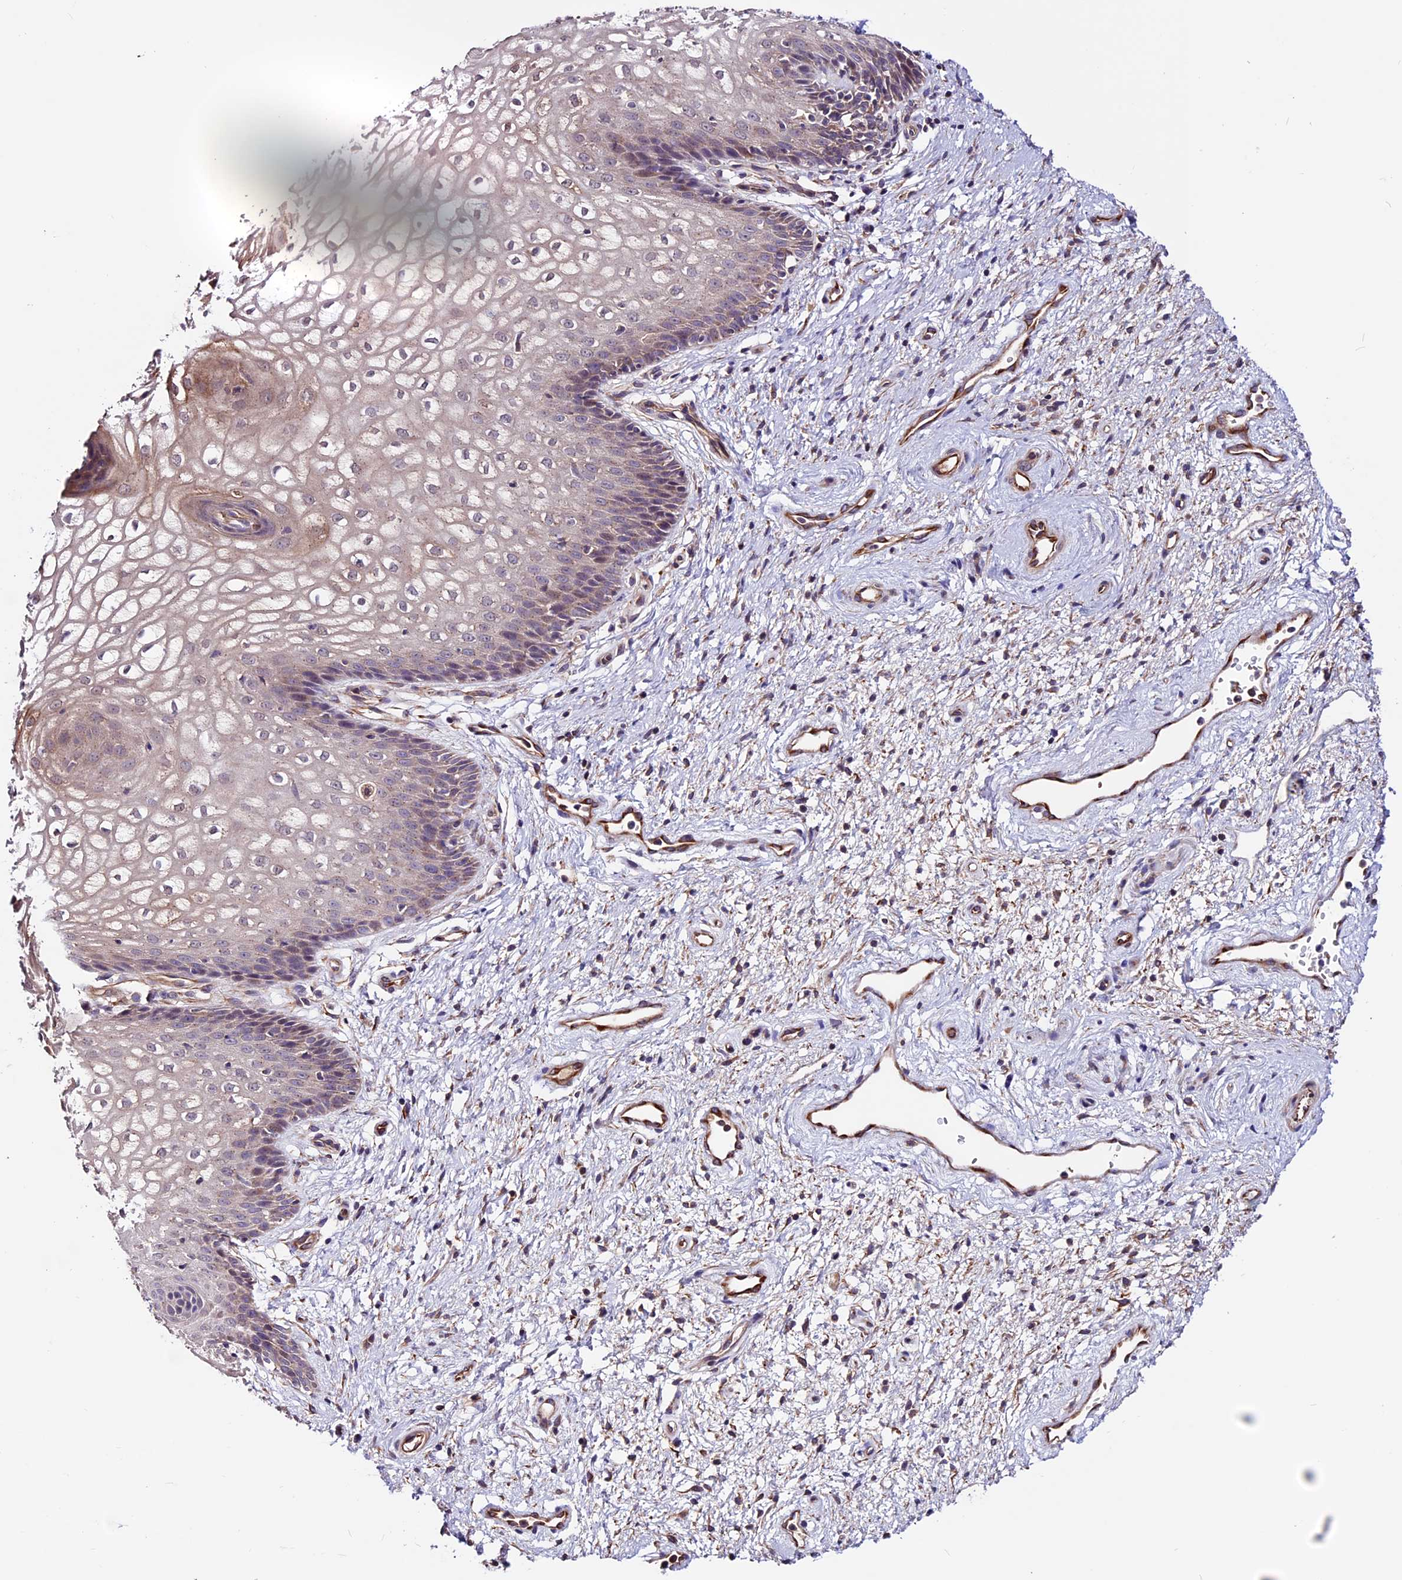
{"staining": {"intensity": "moderate", "quantity": "<25%", "location": "cytoplasmic/membranous"}, "tissue": "vagina", "cell_type": "Squamous epithelial cells", "image_type": "normal", "snomed": [{"axis": "morphology", "description": "Normal tissue, NOS"}, {"axis": "topography", "description": "Vagina"}], "caption": "Immunohistochemistry (IHC) of benign vagina shows low levels of moderate cytoplasmic/membranous expression in approximately <25% of squamous epithelial cells.", "gene": "RINL", "patient": {"sex": "female", "age": 34}}